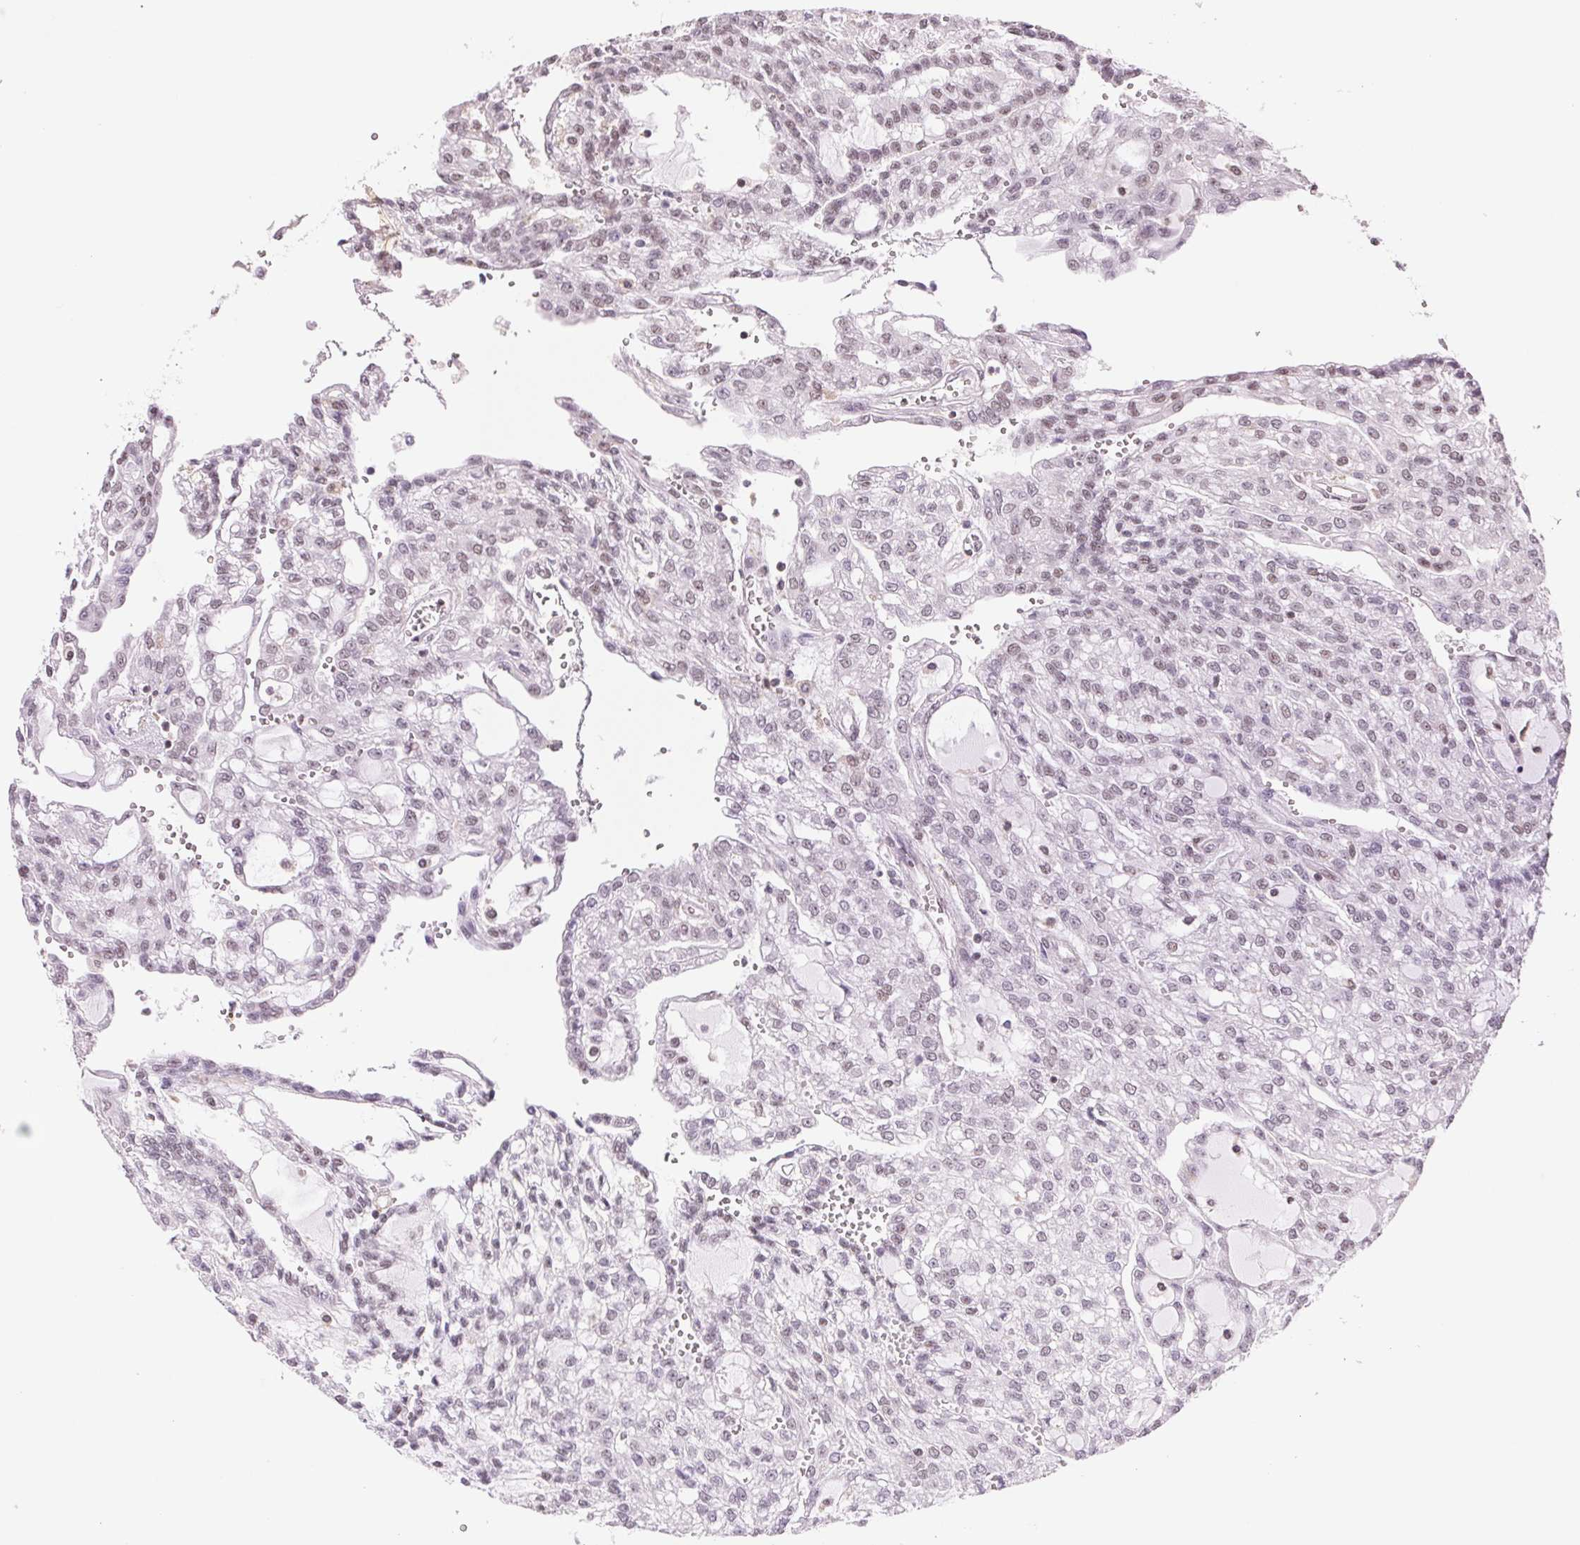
{"staining": {"intensity": "negative", "quantity": "none", "location": "none"}, "tissue": "renal cancer", "cell_type": "Tumor cells", "image_type": "cancer", "snomed": [{"axis": "morphology", "description": "Adenocarcinoma, NOS"}, {"axis": "topography", "description": "Kidney"}], "caption": "A micrograph of human renal cancer is negative for staining in tumor cells. (DAB (3,3'-diaminobenzidine) immunohistochemistry (IHC), high magnification).", "gene": "HNRNPDL", "patient": {"sex": "male", "age": 63}}